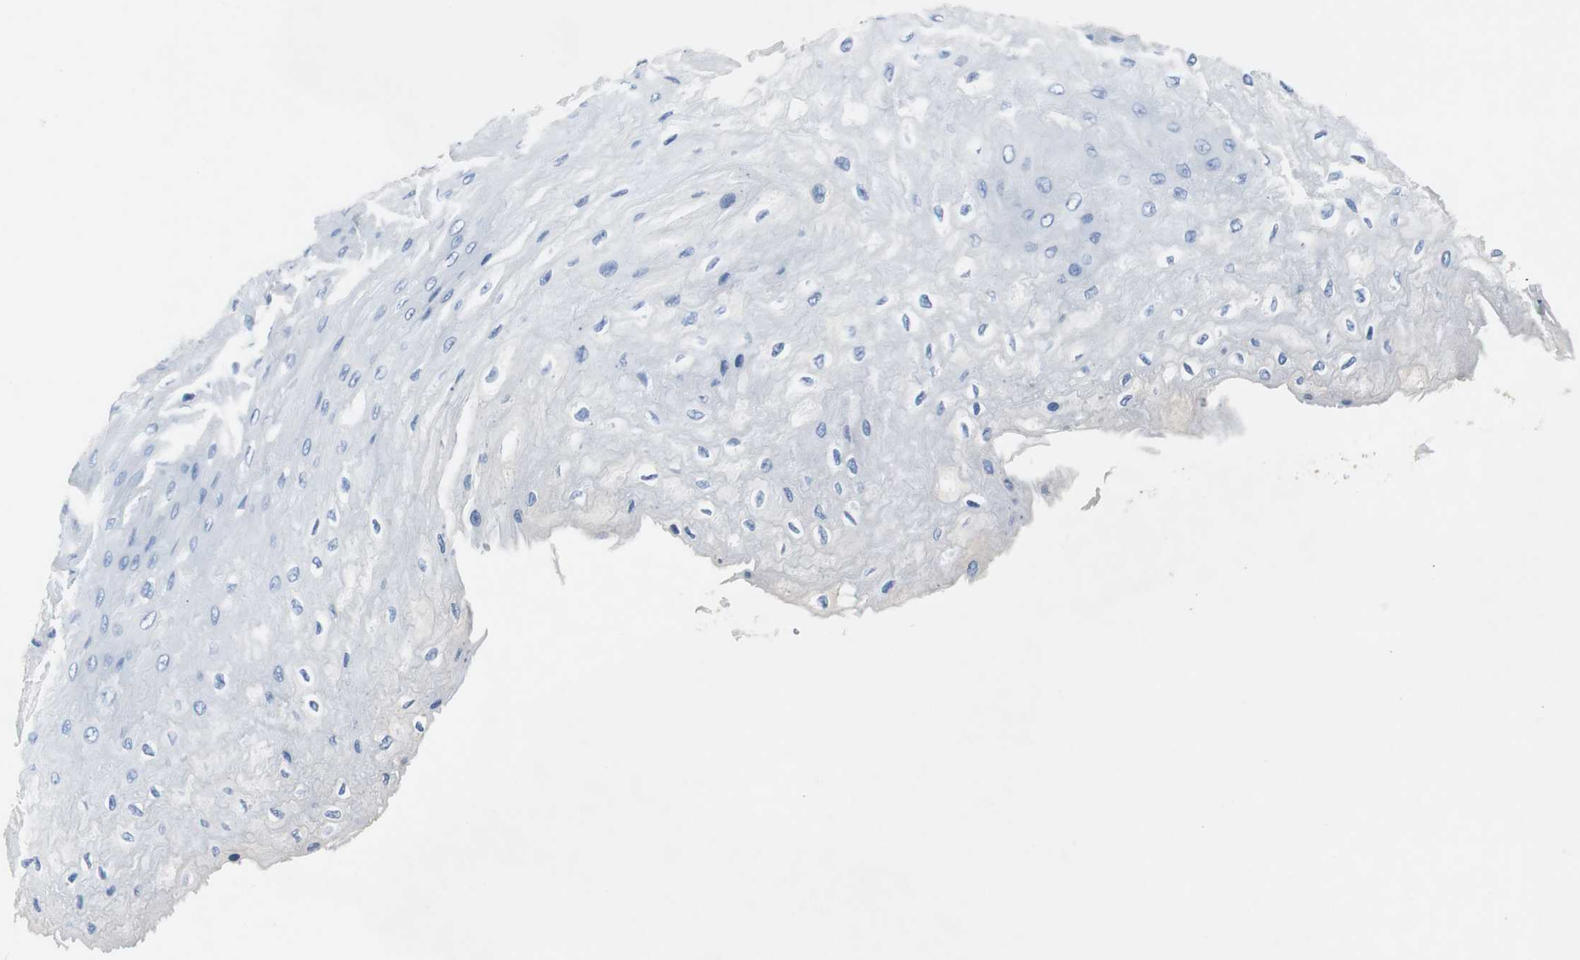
{"staining": {"intensity": "negative", "quantity": "none", "location": "none"}, "tissue": "esophagus", "cell_type": "Squamous epithelial cells", "image_type": "normal", "snomed": [{"axis": "morphology", "description": "Normal tissue, NOS"}, {"axis": "topography", "description": "Esophagus"}], "caption": "A micrograph of esophagus stained for a protein shows no brown staining in squamous epithelial cells. (DAB IHC visualized using brightfield microscopy, high magnification).", "gene": "EEF2K", "patient": {"sex": "female", "age": 72}}